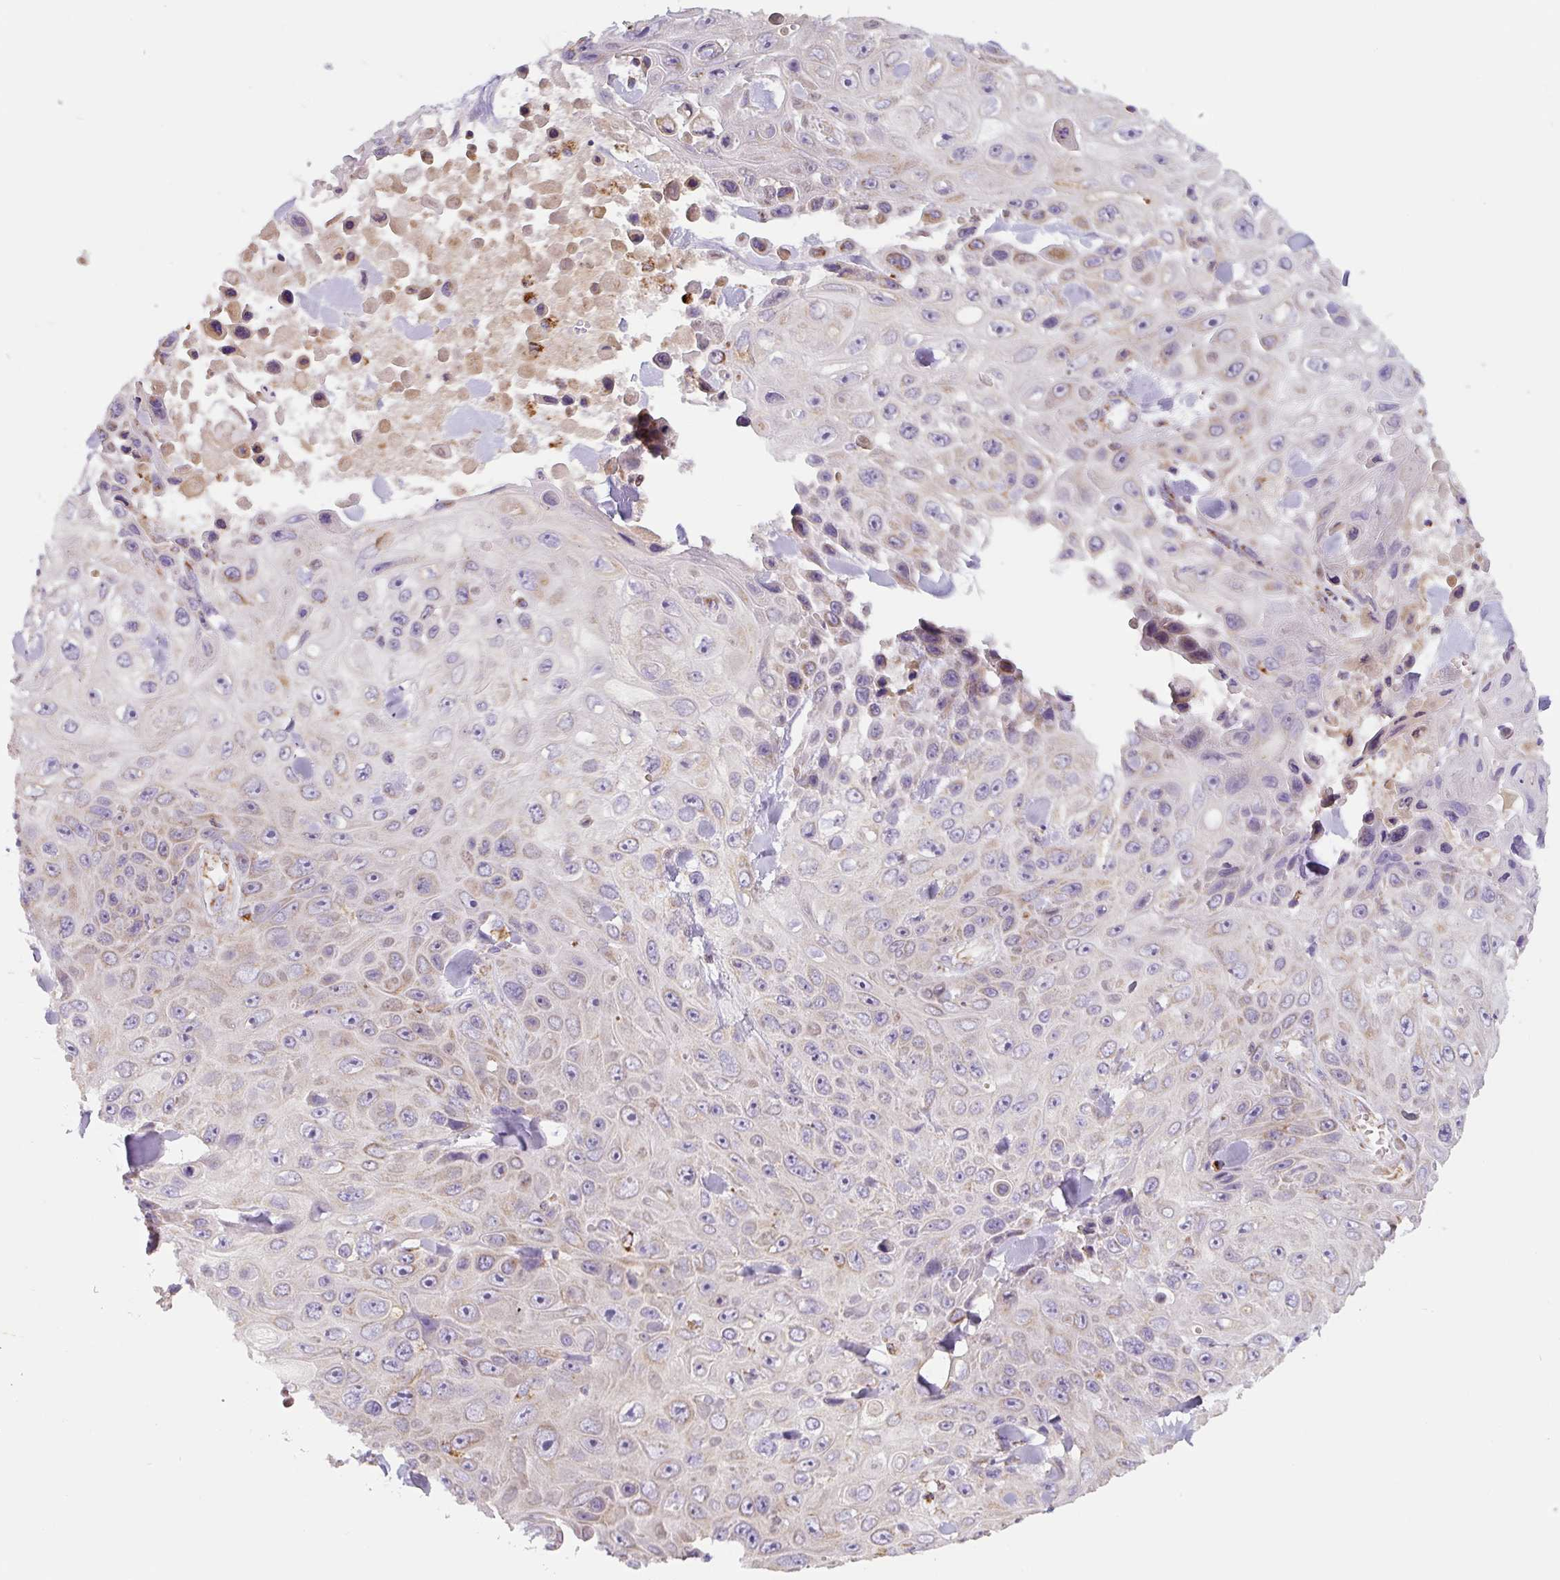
{"staining": {"intensity": "moderate", "quantity": "<25%", "location": "cytoplasmic/membranous"}, "tissue": "skin cancer", "cell_type": "Tumor cells", "image_type": "cancer", "snomed": [{"axis": "morphology", "description": "Squamous cell carcinoma, NOS"}, {"axis": "topography", "description": "Skin"}], "caption": "Skin squamous cell carcinoma tissue displays moderate cytoplasmic/membranous staining in approximately <25% of tumor cells", "gene": "MT-CO2", "patient": {"sex": "male", "age": 82}}